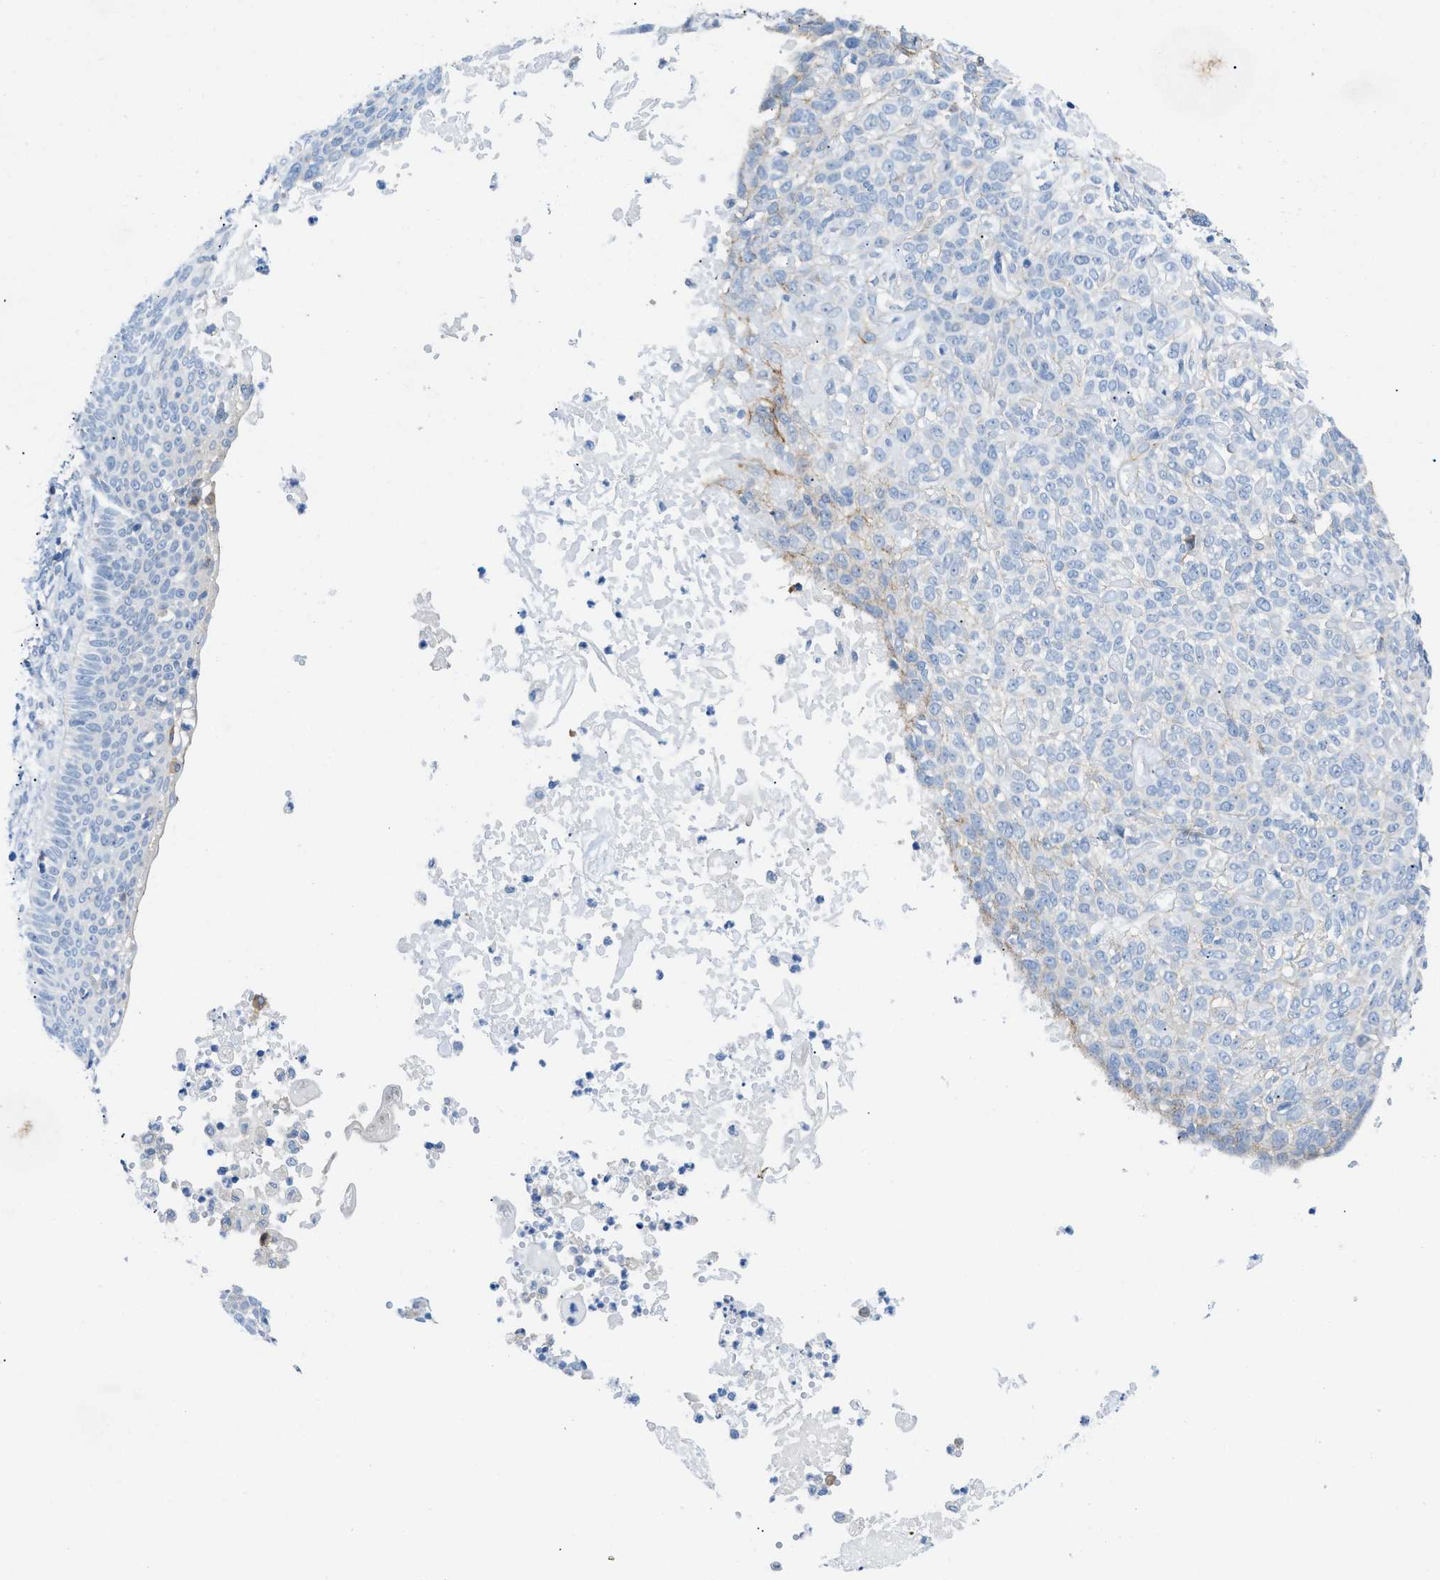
{"staining": {"intensity": "negative", "quantity": "none", "location": "none"}, "tissue": "skin cancer", "cell_type": "Tumor cells", "image_type": "cancer", "snomed": [{"axis": "morphology", "description": "Normal tissue, NOS"}, {"axis": "morphology", "description": "Basal cell carcinoma"}, {"axis": "topography", "description": "Skin"}], "caption": "Immunohistochemical staining of human basal cell carcinoma (skin) exhibits no significant staining in tumor cells.", "gene": "PDLIM5", "patient": {"sex": "male", "age": 87}}